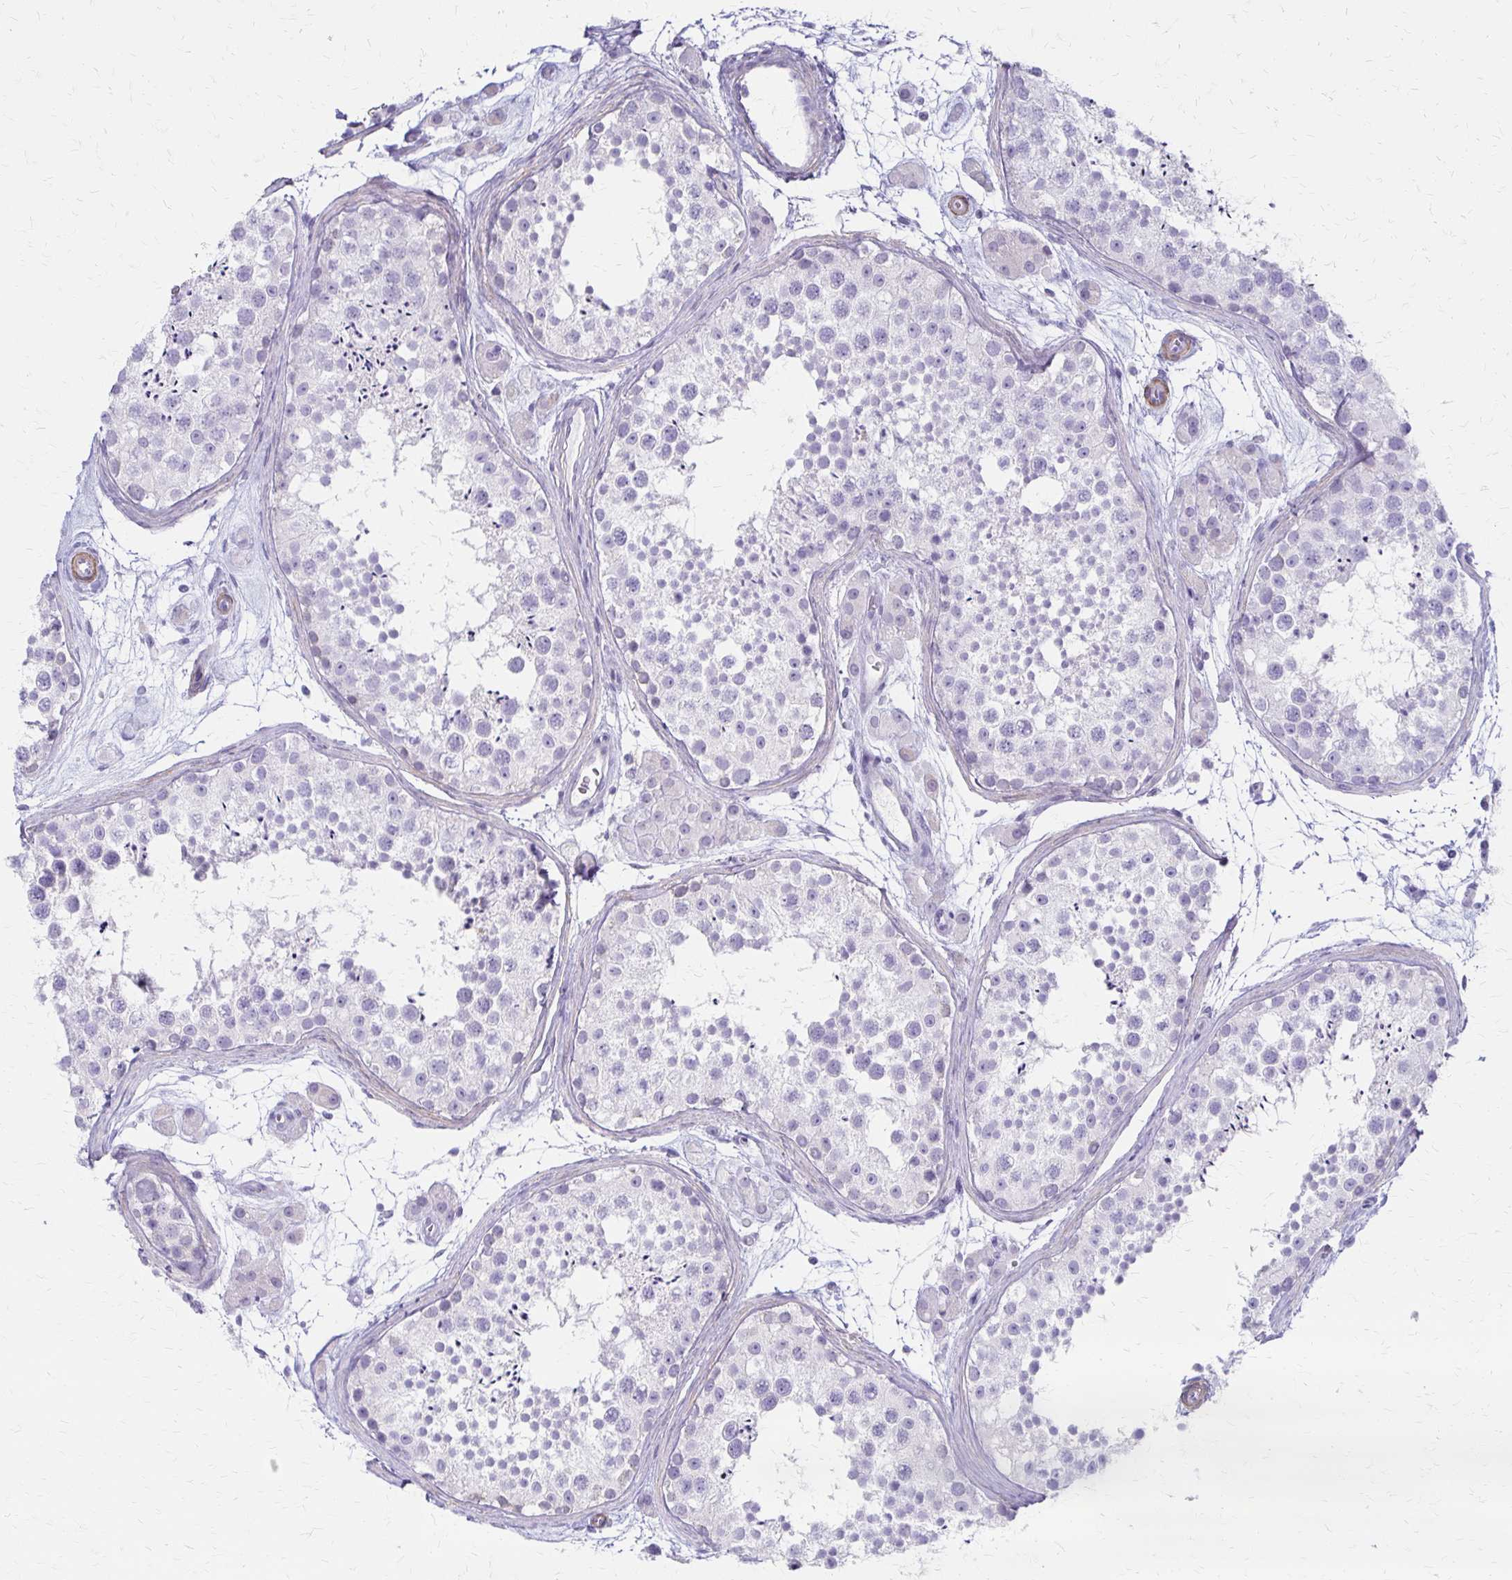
{"staining": {"intensity": "negative", "quantity": "none", "location": "none"}, "tissue": "testis", "cell_type": "Cells in seminiferous ducts", "image_type": "normal", "snomed": [{"axis": "morphology", "description": "Normal tissue, NOS"}, {"axis": "topography", "description": "Testis"}], "caption": "DAB immunohistochemical staining of normal human testis shows no significant staining in cells in seminiferous ducts.", "gene": "IVL", "patient": {"sex": "male", "age": 41}}